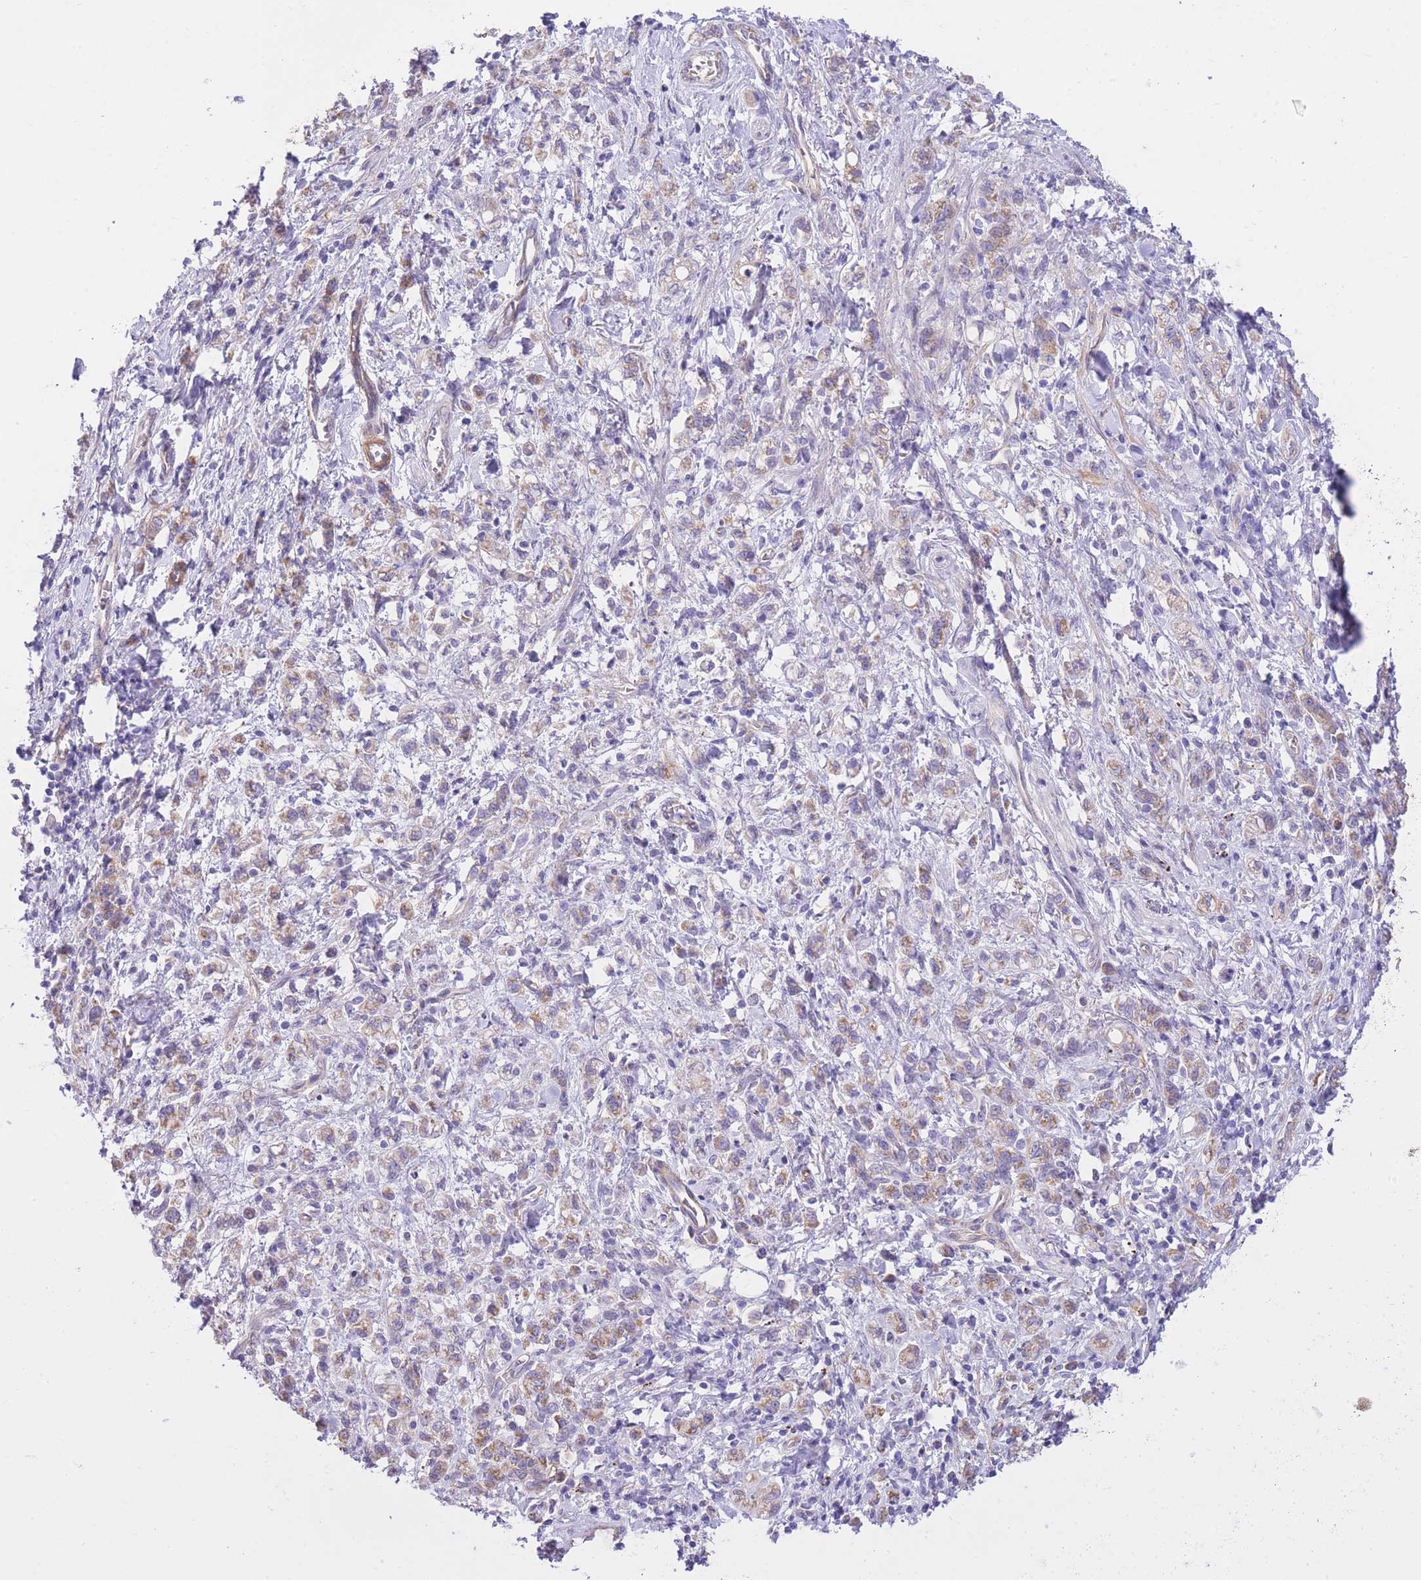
{"staining": {"intensity": "weak", "quantity": ">75%", "location": "cytoplasmic/membranous"}, "tissue": "stomach cancer", "cell_type": "Tumor cells", "image_type": "cancer", "snomed": [{"axis": "morphology", "description": "Adenocarcinoma, NOS"}, {"axis": "topography", "description": "Stomach"}], "caption": "Immunohistochemistry (IHC) image of neoplastic tissue: stomach adenocarcinoma stained using IHC displays low levels of weak protein expression localized specifically in the cytoplasmic/membranous of tumor cells, appearing as a cytoplasmic/membranous brown color.", "gene": "PGM1", "patient": {"sex": "male", "age": 77}}